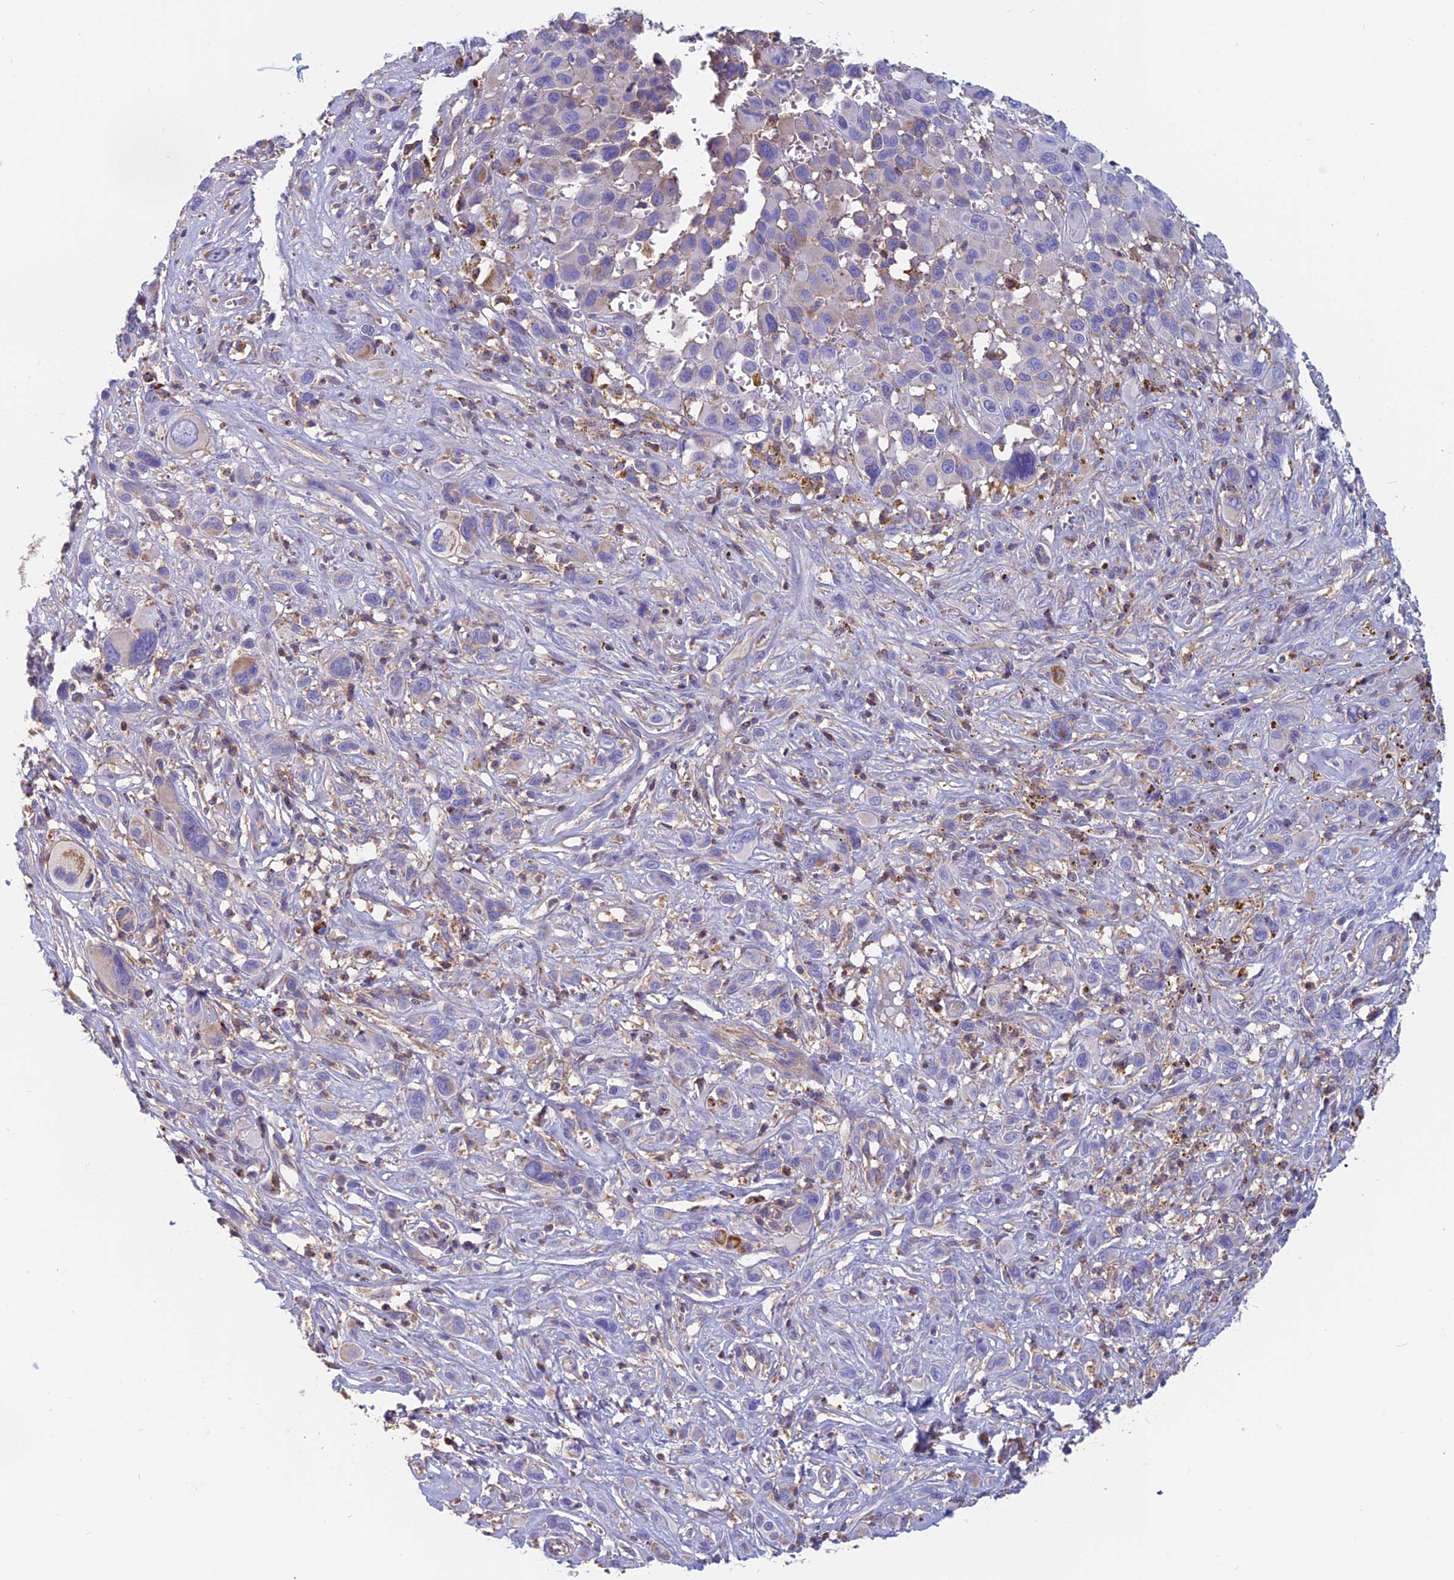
{"staining": {"intensity": "negative", "quantity": "none", "location": "none"}, "tissue": "melanoma", "cell_type": "Tumor cells", "image_type": "cancer", "snomed": [{"axis": "morphology", "description": "Malignant melanoma, NOS"}, {"axis": "topography", "description": "Skin of trunk"}], "caption": "Tumor cells show no significant expression in malignant melanoma.", "gene": "HSD17B8", "patient": {"sex": "male", "age": 71}}